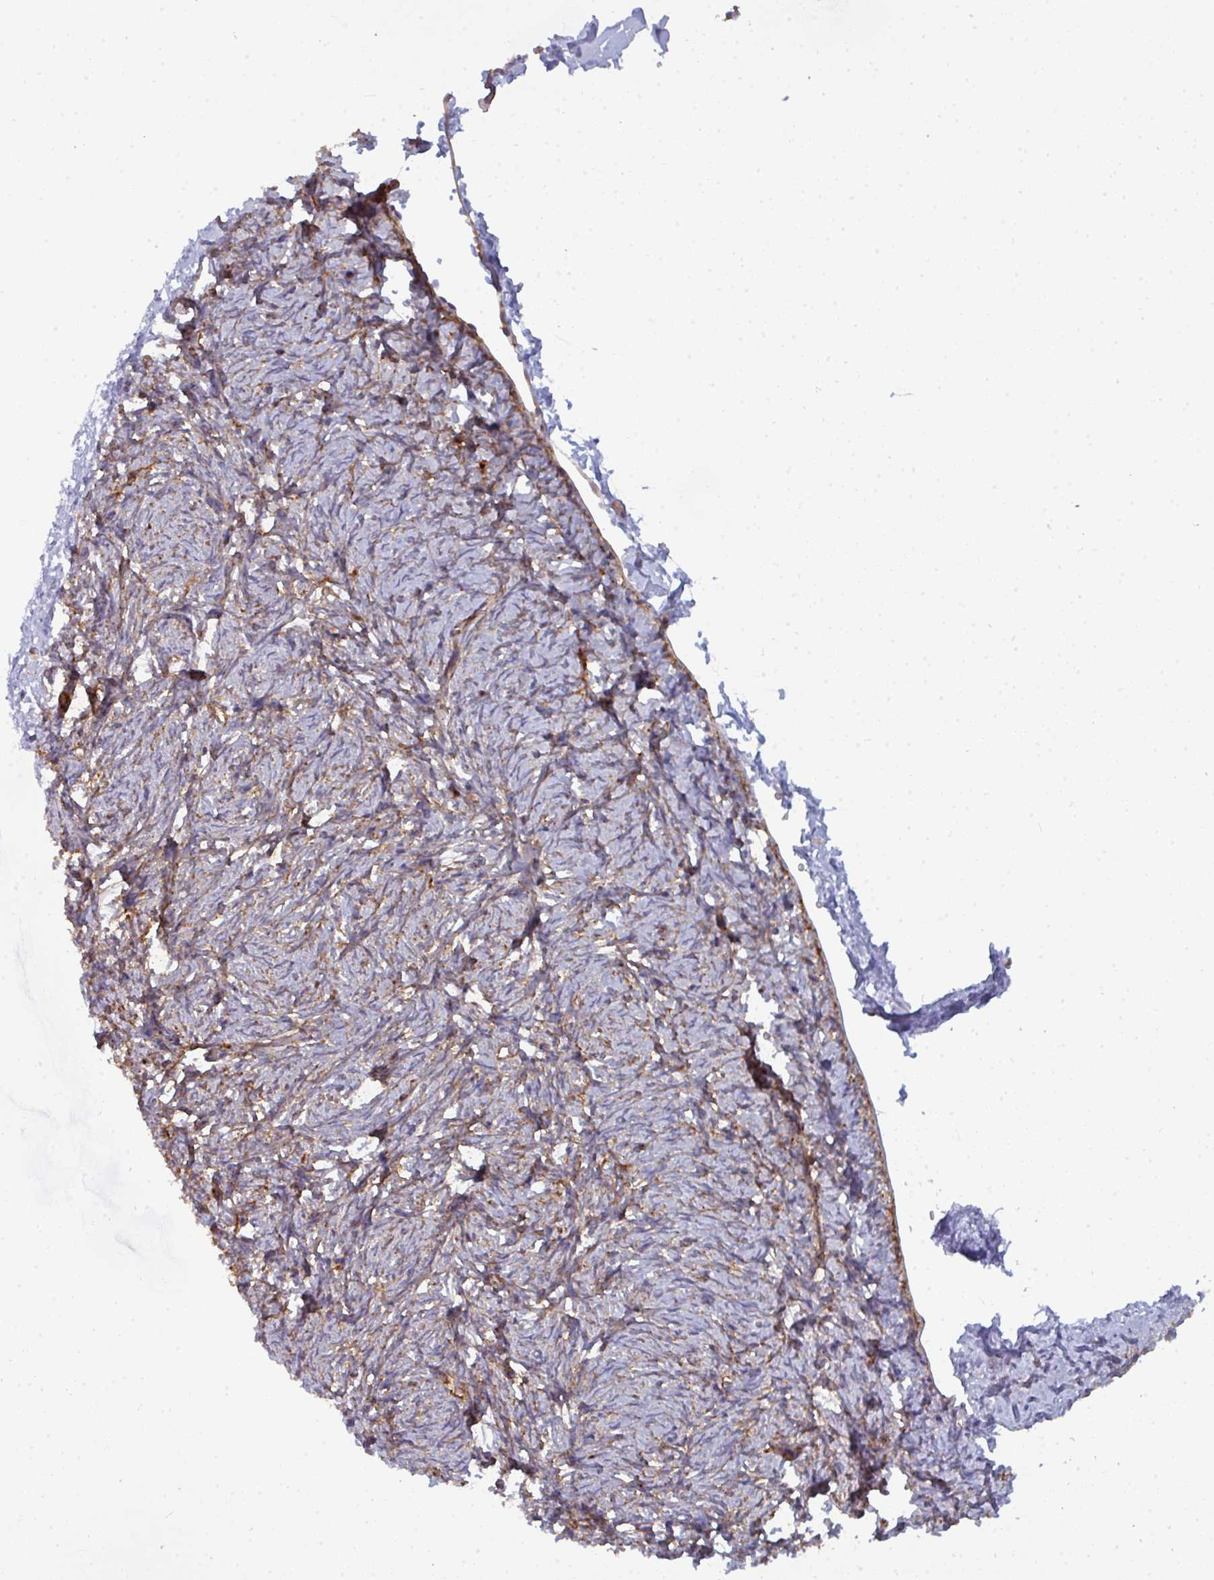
{"staining": {"intensity": "strong", "quantity": "25%-75%", "location": "cytoplasmic/membranous"}, "tissue": "ovary", "cell_type": "Follicle cells", "image_type": "normal", "snomed": [{"axis": "morphology", "description": "Normal tissue, NOS"}, {"axis": "topography", "description": "Ovary"}], "caption": "This micrograph demonstrates immunohistochemistry staining of unremarkable ovary, with high strong cytoplasmic/membranous positivity in approximately 25%-75% of follicle cells.", "gene": "DYNC1I2", "patient": {"sex": "female", "age": 41}}